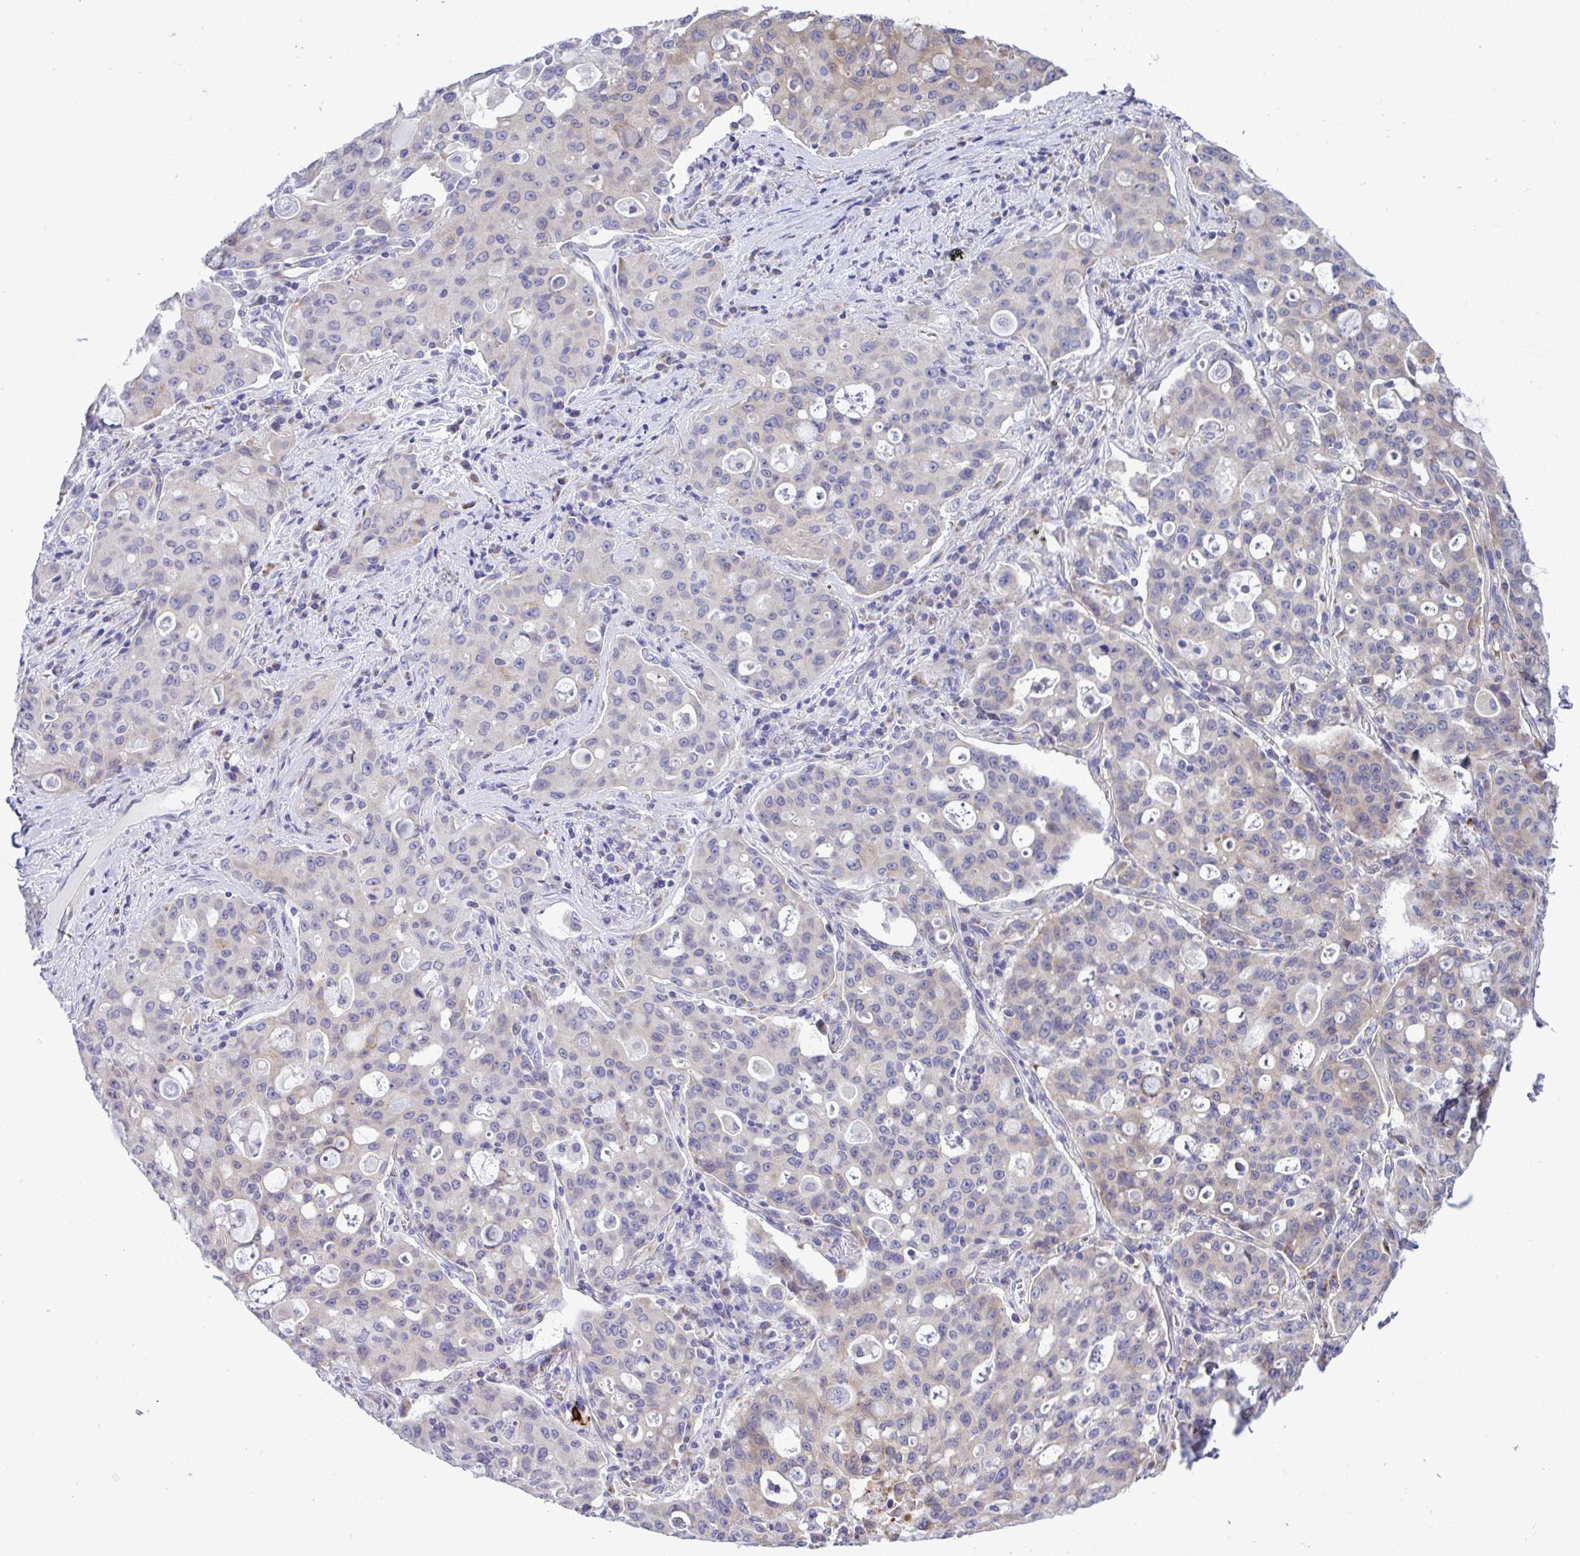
{"staining": {"intensity": "negative", "quantity": "none", "location": "none"}, "tissue": "lung cancer", "cell_type": "Tumor cells", "image_type": "cancer", "snomed": [{"axis": "morphology", "description": "Adenocarcinoma, NOS"}, {"axis": "topography", "description": "Lung"}], "caption": "Tumor cells are negative for brown protein staining in adenocarcinoma (lung).", "gene": "NTN1", "patient": {"sex": "female", "age": 44}}